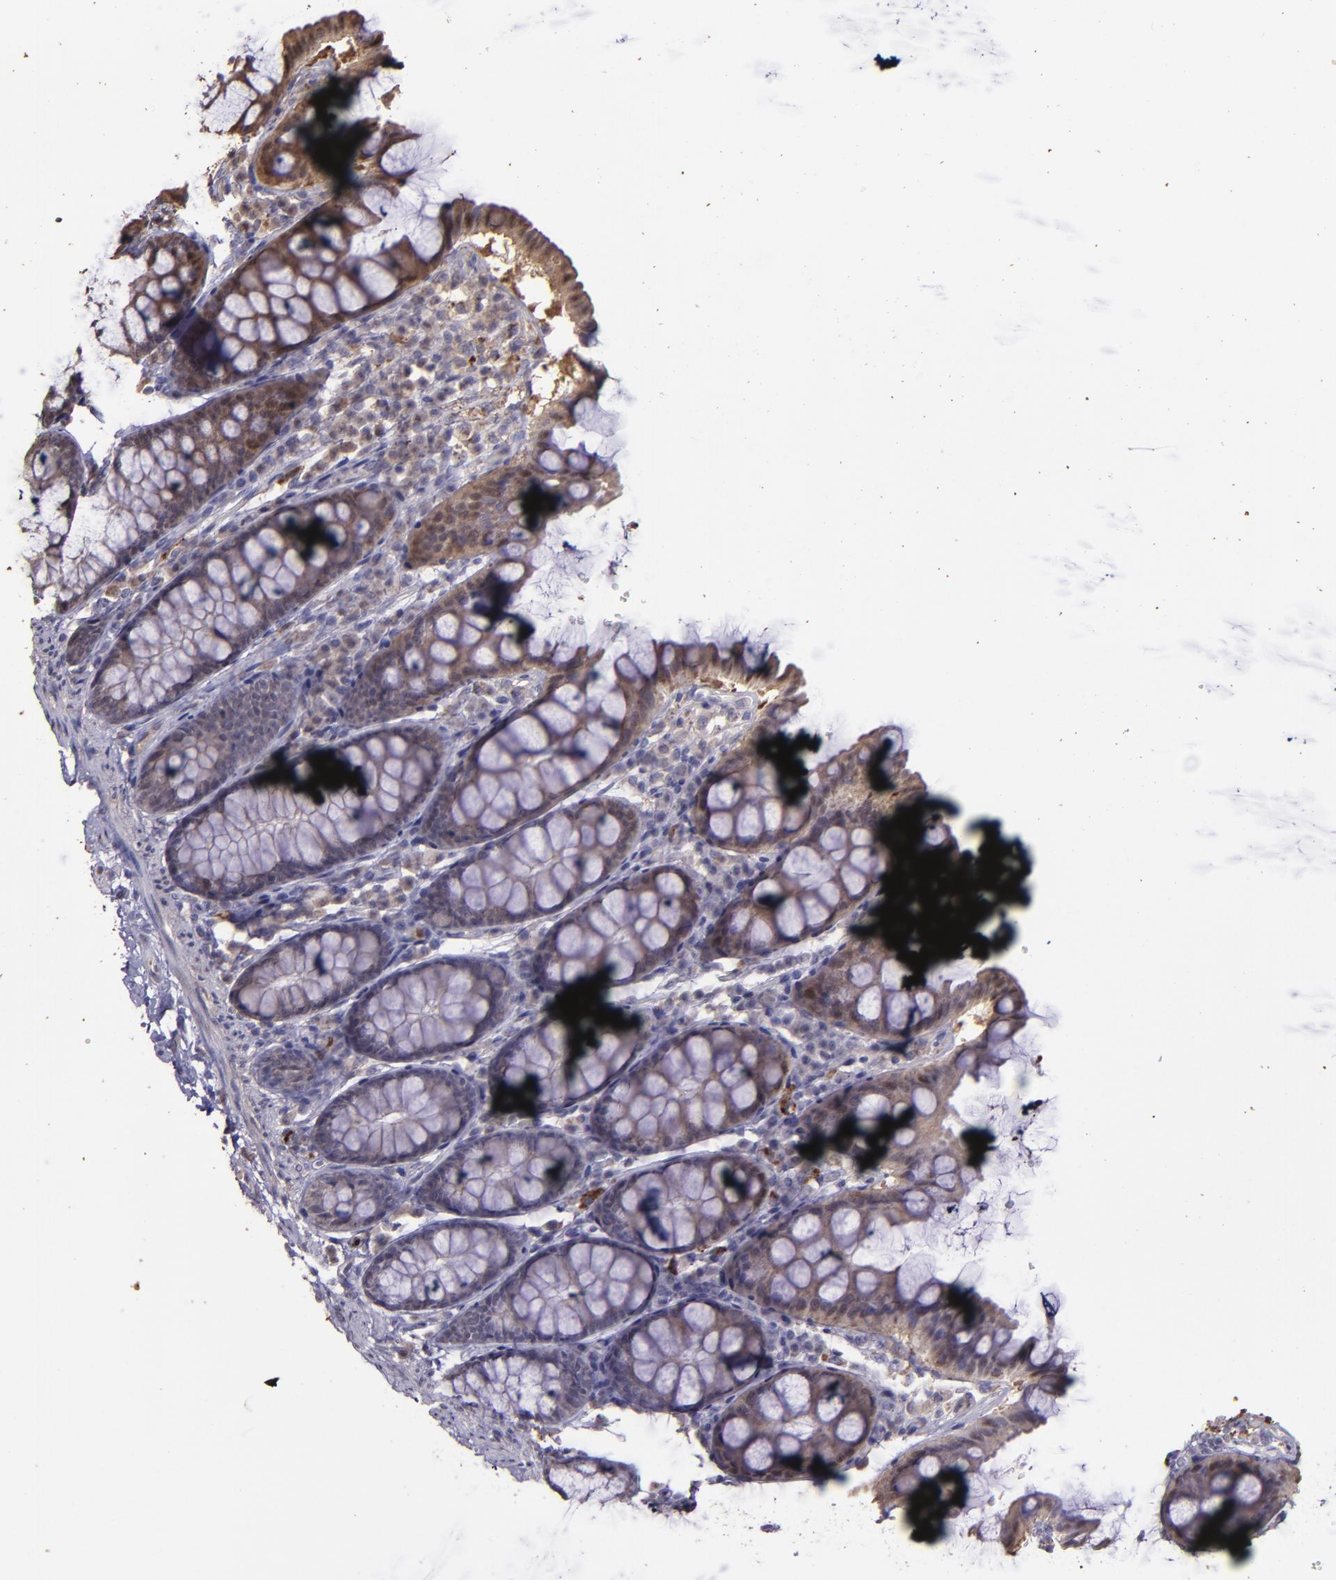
{"staining": {"intensity": "weak", "quantity": ">75%", "location": "cytoplasmic/membranous"}, "tissue": "colon", "cell_type": "Endothelial cells", "image_type": "normal", "snomed": [{"axis": "morphology", "description": "Normal tissue, NOS"}, {"axis": "topography", "description": "Colon"}], "caption": "Immunohistochemical staining of normal colon displays low levels of weak cytoplasmic/membranous staining in approximately >75% of endothelial cells.", "gene": "SERPINF2", "patient": {"sex": "female", "age": 61}}